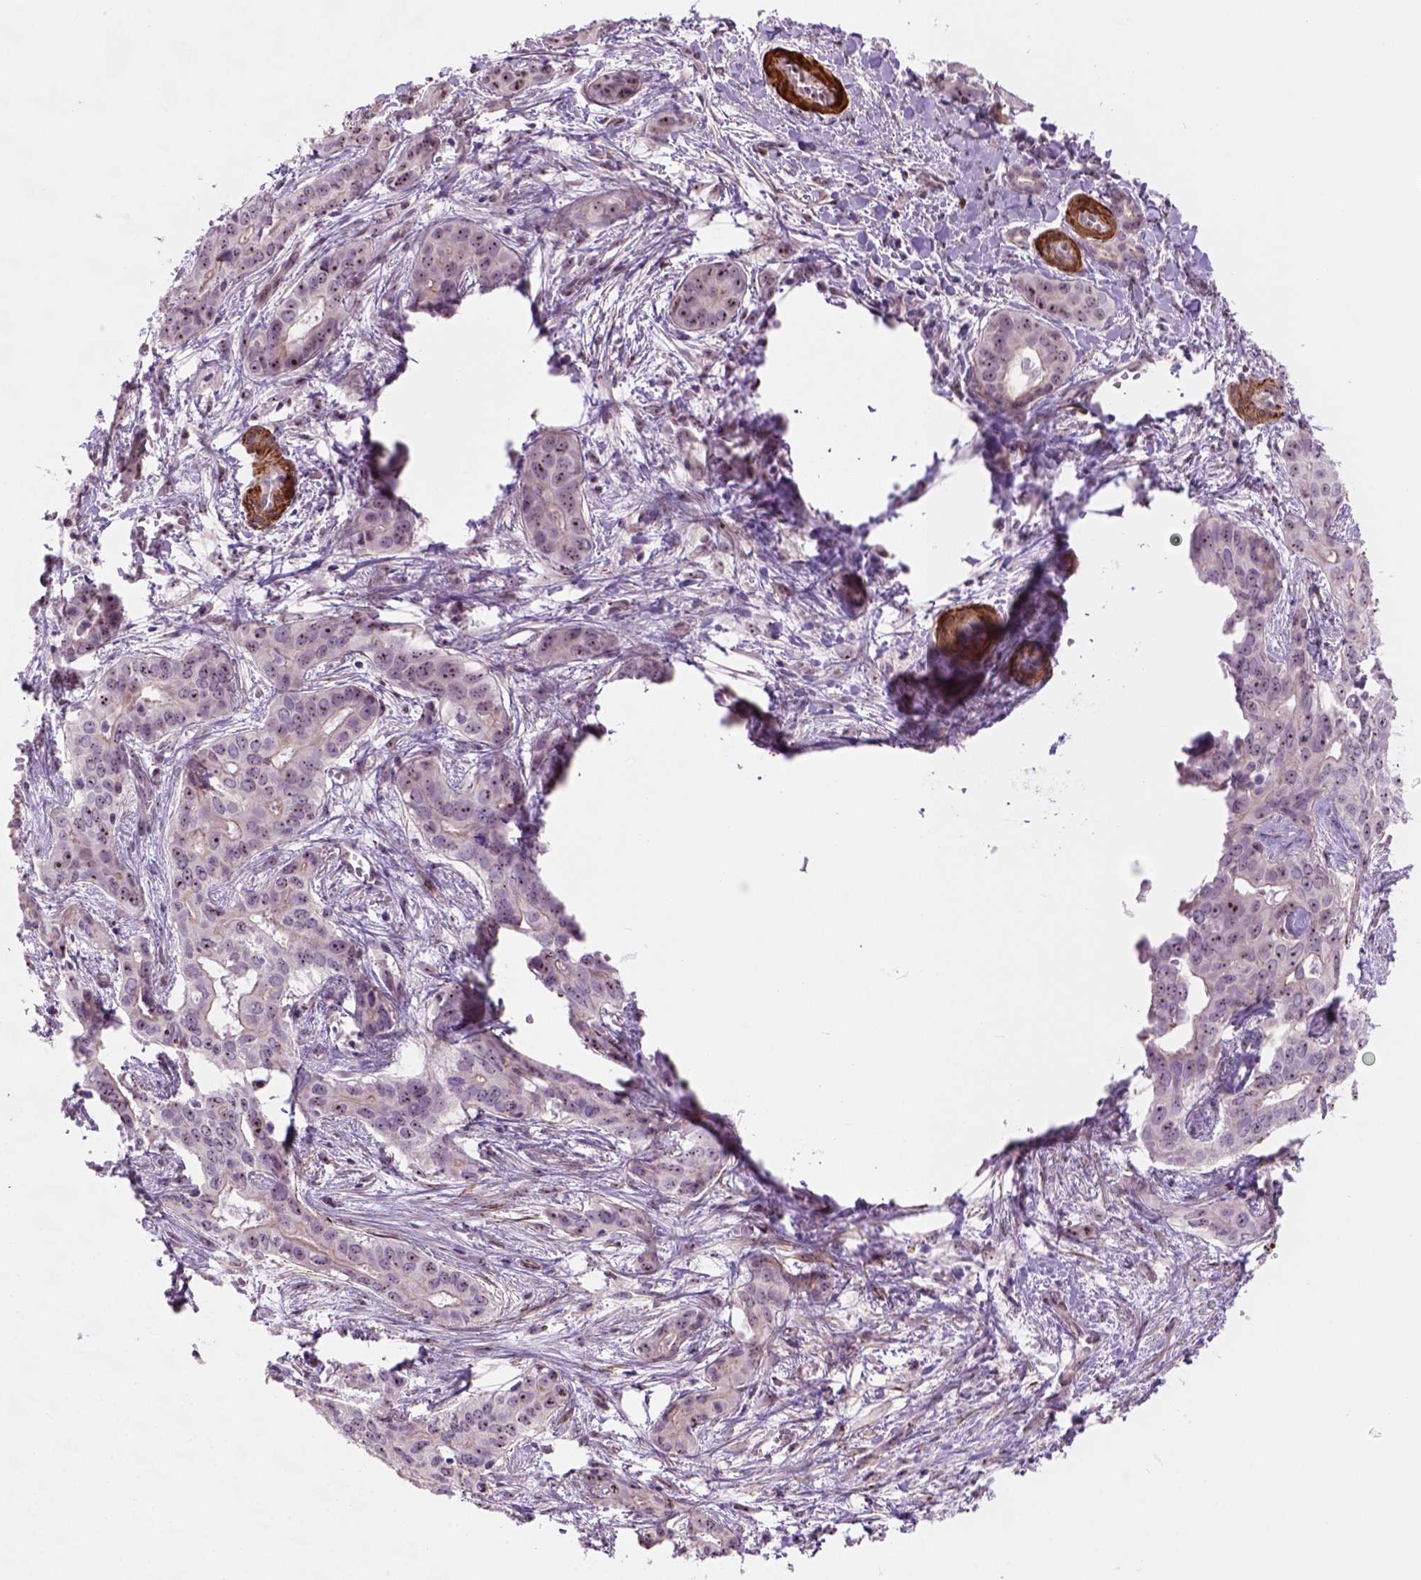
{"staining": {"intensity": "moderate", "quantity": ">75%", "location": "nuclear"}, "tissue": "liver cancer", "cell_type": "Tumor cells", "image_type": "cancer", "snomed": [{"axis": "morphology", "description": "Cholangiocarcinoma"}, {"axis": "topography", "description": "Liver"}], "caption": "Protein expression analysis of human liver cancer reveals moderate nuclear expression in about >75% of tumor cells. The staining is performed using DAB brown chromogen to label protein expression. The nuclei are counter-stained blue using hematoxylin.", "gene": "RRS1", "patient": {"sex": "female", "age": 65}}